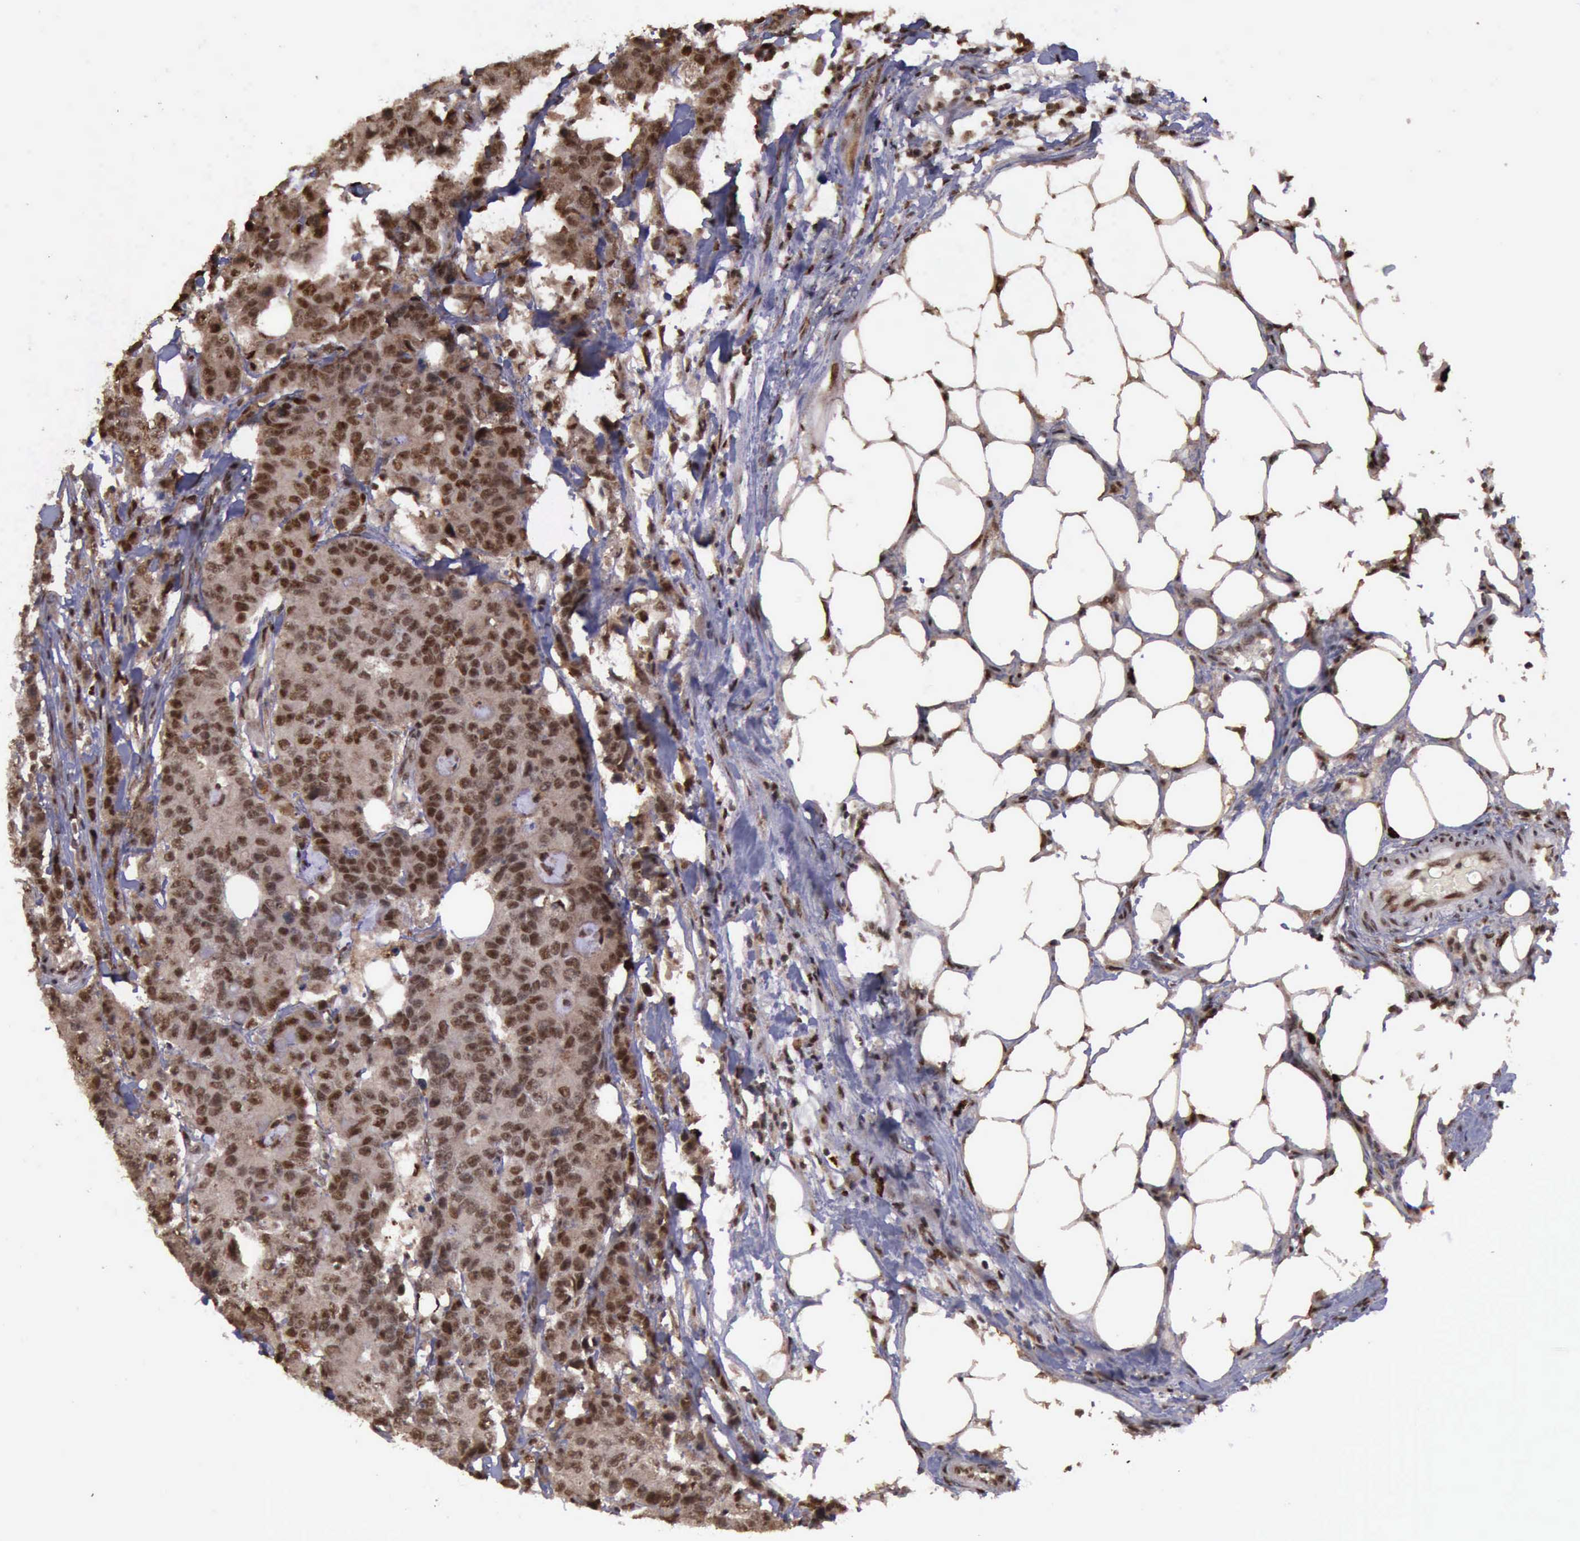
{"staining": {"intensity": "moderate", "quantity": ">75%", "location": "cytoplasmic/membranous,nuclear"}, "tissue": "colorectal cancer", "cell_type": "Tumor cells", "image_type": "cancer", "snomed": [{"axis": "morphology", "description": "Adenocarcinoma, NOS"}, {"axis": "topography", "description": "Colon"}], "caption": "Colorectal cancer stained with DAB (3,3'-diaminobenzidine) immunohistochemistry exhibits medium levels of moderate cytoplasmic/membranous and nuclear staining in about >75% of tumor cells.", "gene": "TRMT2A", "patient": {"sex": "female", "age": 86}}